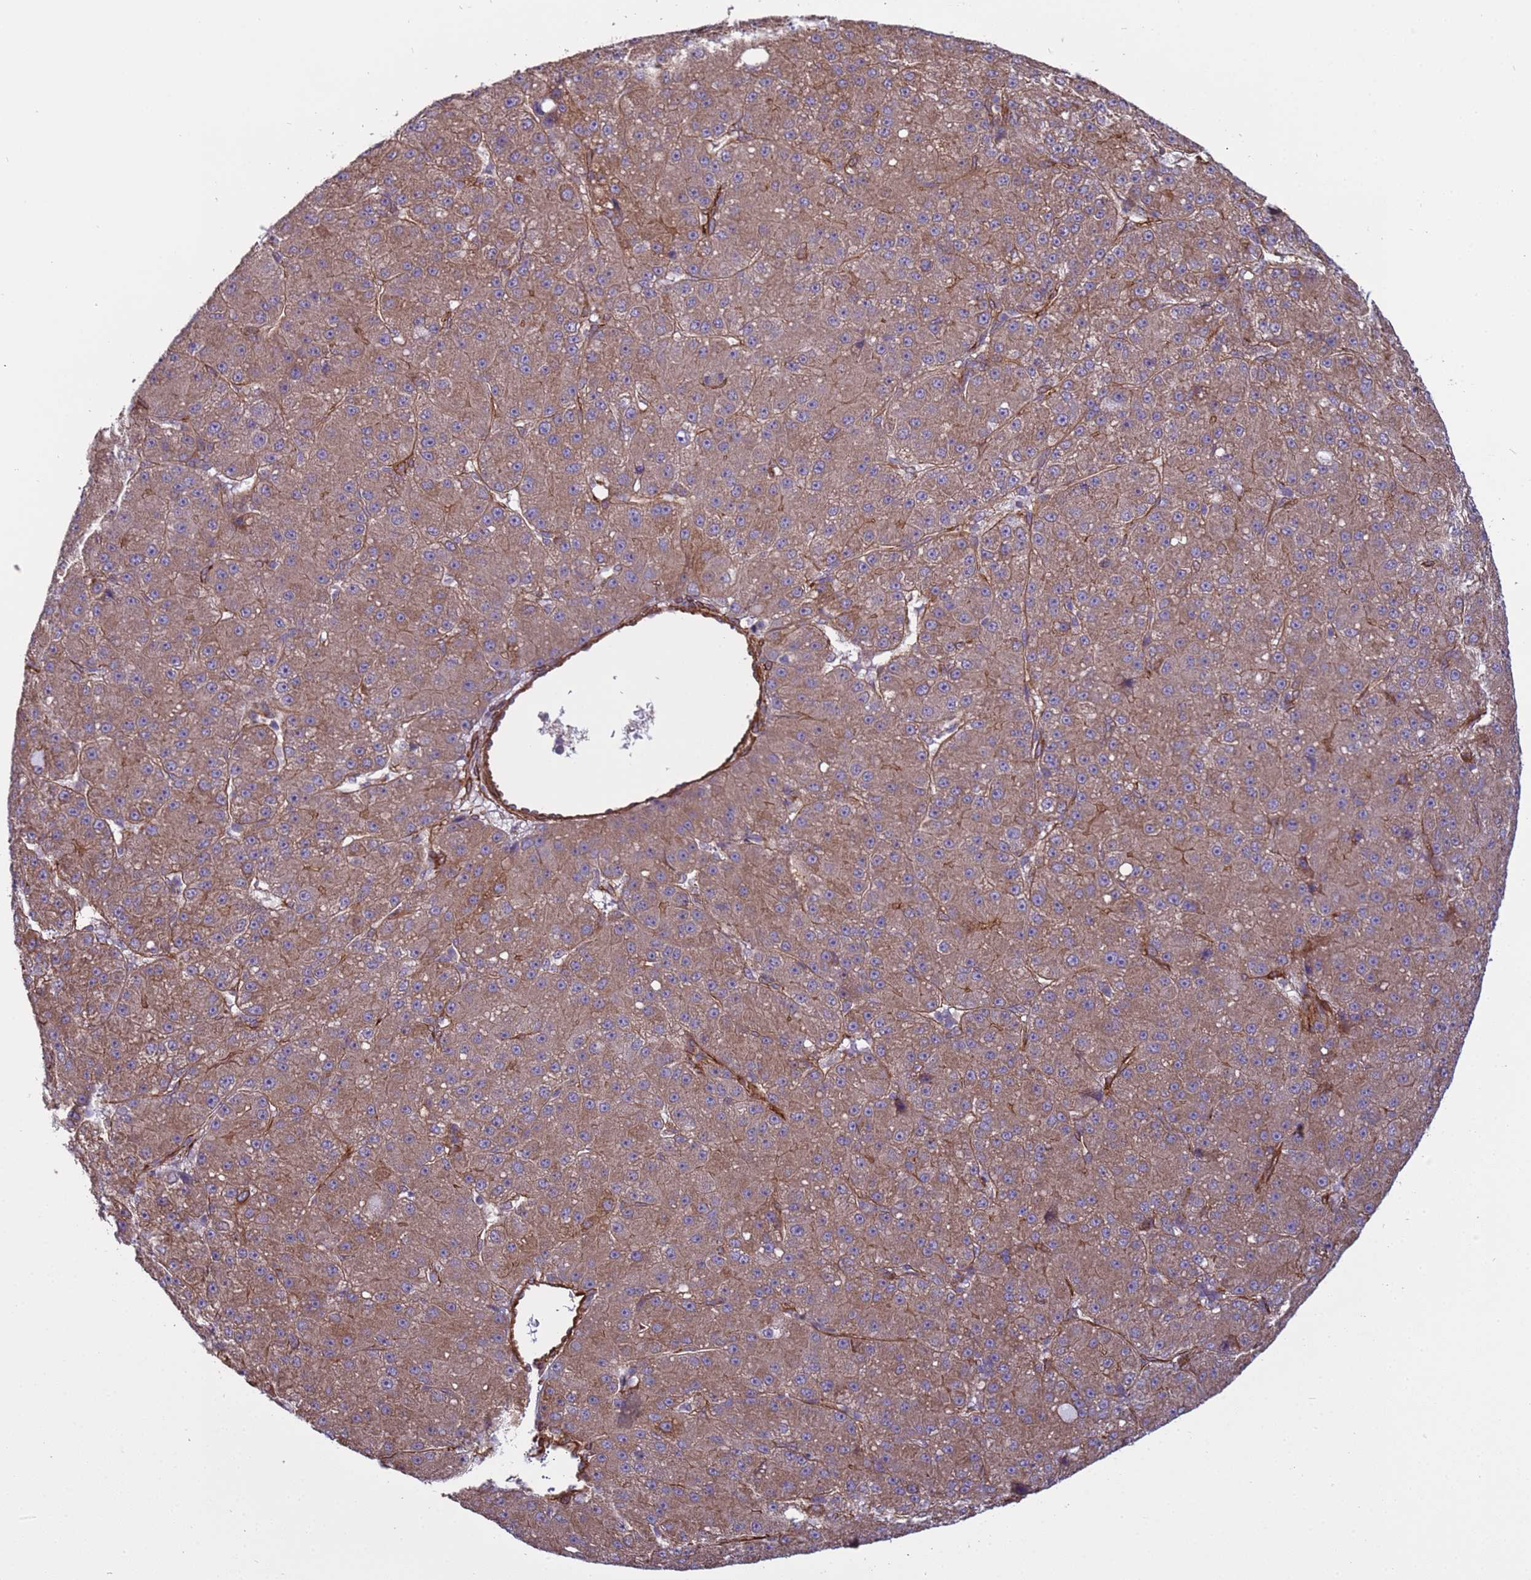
{"staining": {"intensity": "moderate", "quantity": ">75%", "location": "cytoplasmic/membranous"}, "tissue": "liver cancer", "cell_type": "Tumor cells", "image_type": "cancer", "snomed": [{"axis": "morphology", "description": "Carcinoma, Hepatocellular, NOS"}, {"axis": "topography", "description": "Liver"}], "caption": "Hepatocellular carcinoma (liver) stained with a protein marker shows moderate staining in tumor cells.", "gene": "ITGB4", "patient": {"sex": "male", "age": 67}}